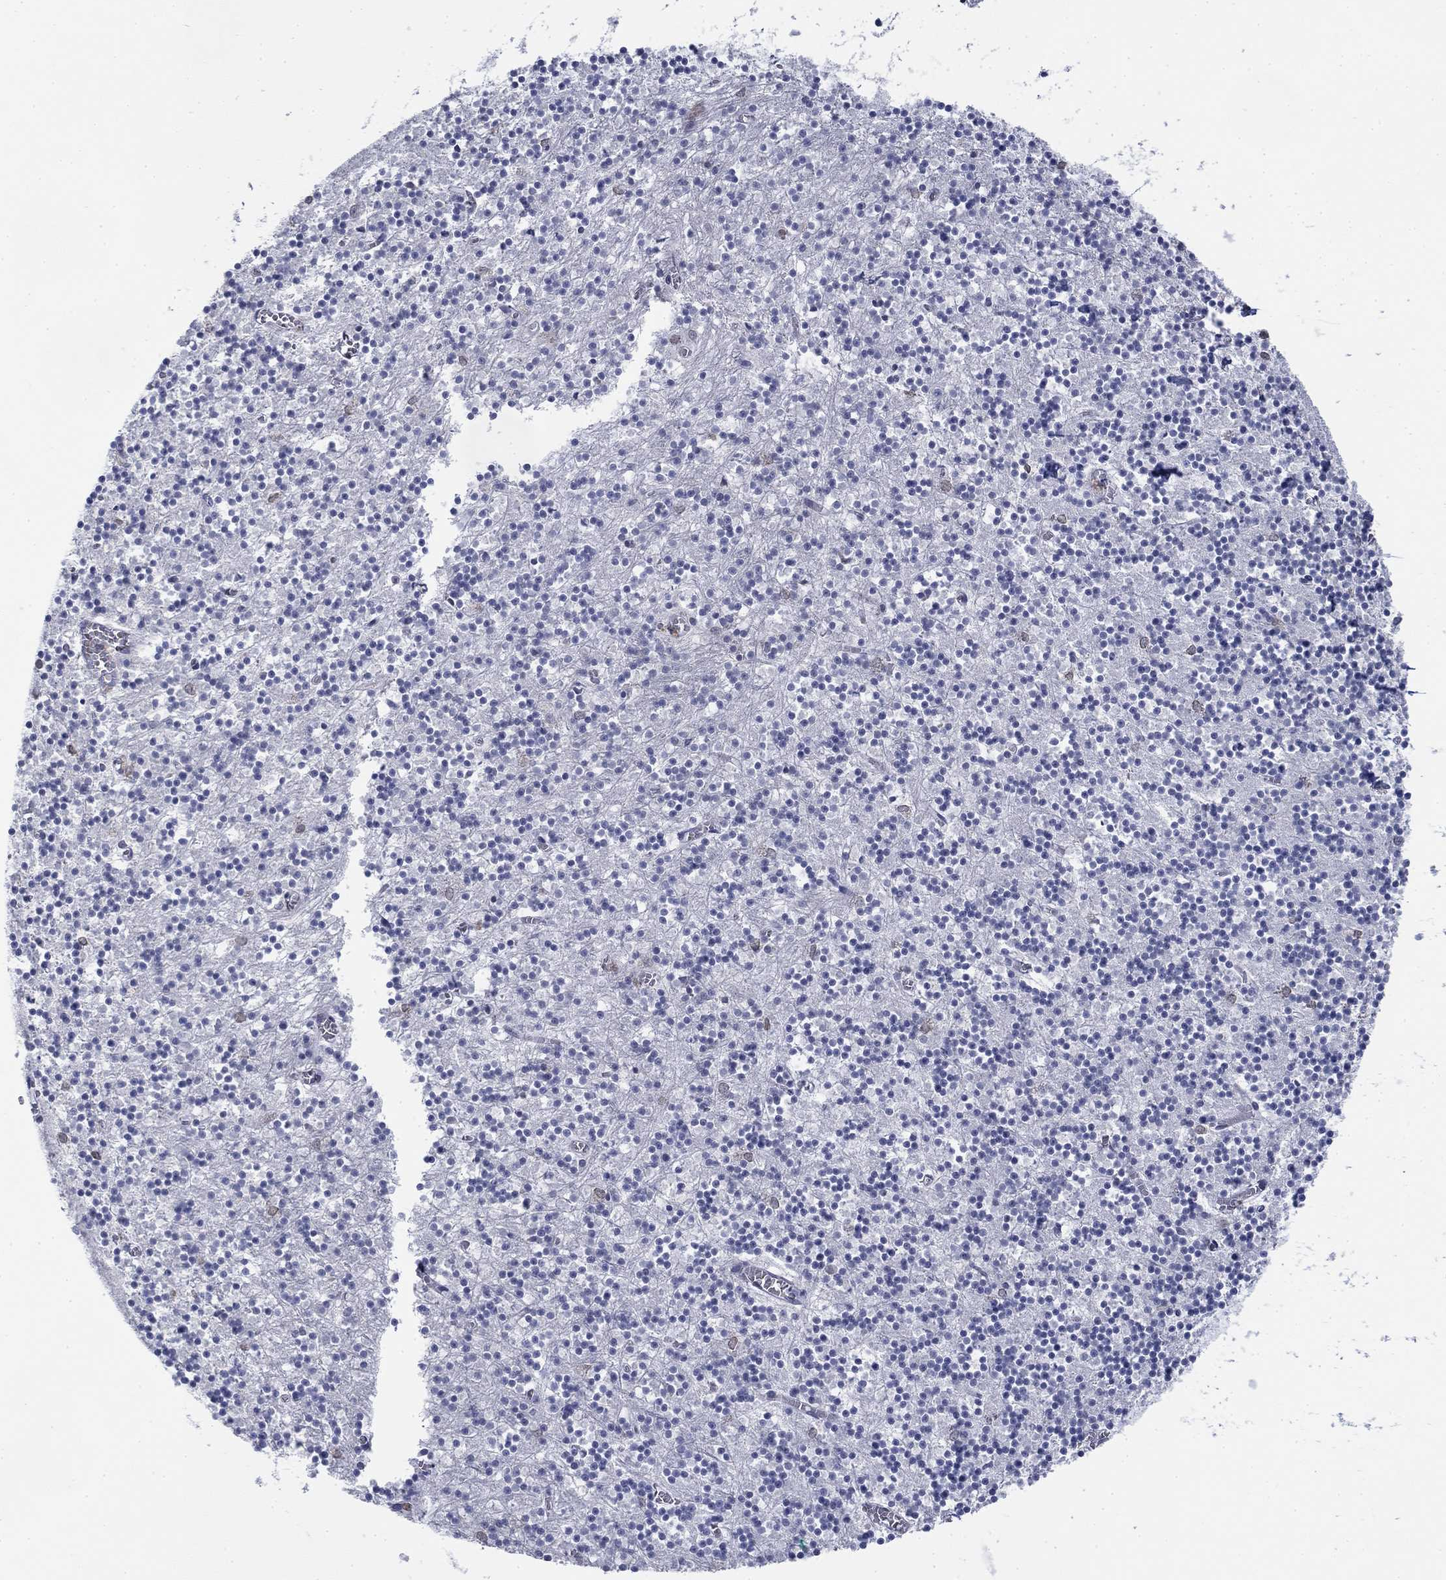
{"staining": {"intensity": "weak", "quantity": "<25%", "location": "nuclear"}, "tissue": "cerebellum", "cell_type": "Cells in granular layer", "image_type": "normal", "snomed": [{"axis": "morphology", "description": "Normal tissue, NOS"}, {"axis": "topography", "description": "Cerebellum"}], "caption": "Human cerebellum stained for a protein using immunohistochemistry reveals no positivity in cells in granular layer.", "gene": "TOR1AIP1", "patient": {"sex": "female", "age": 64}}